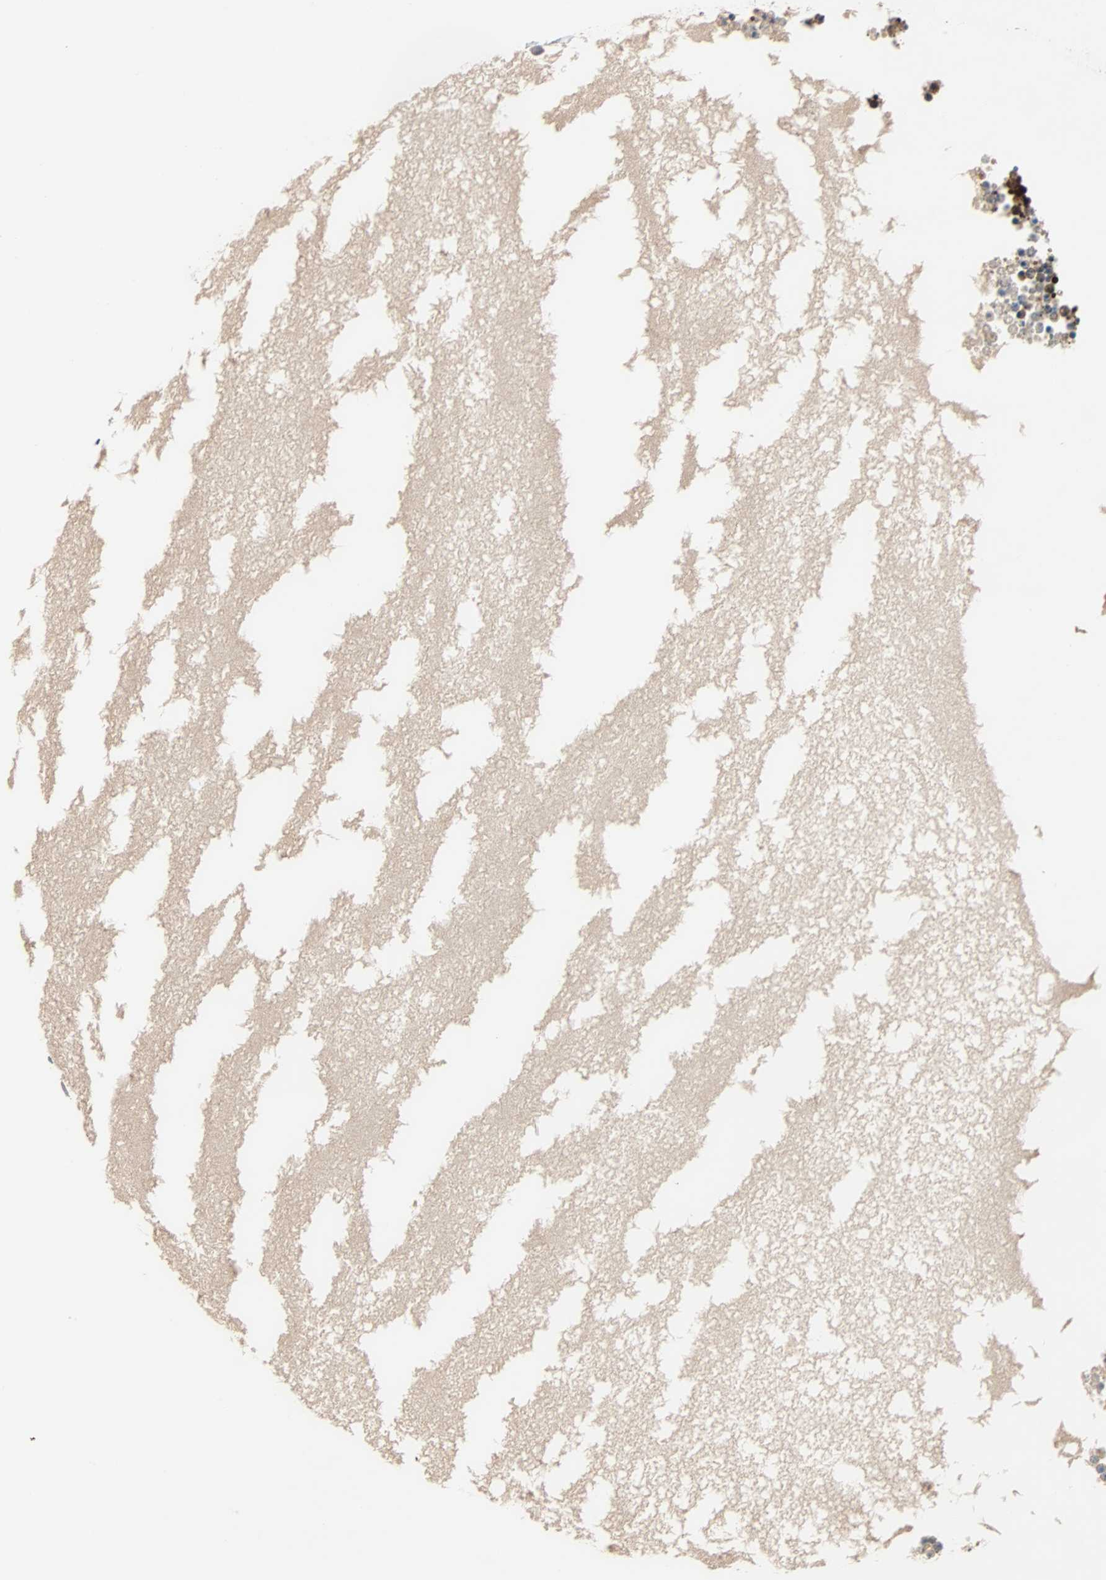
{"staining": {"intensity": "weak", "quantity": ">75%", "location": "cytoplasmic/membranous"}, "tissue": "ovary", "cell_type": "Ovarian stroma cells", "image_type": "normal", "snomed": [{"axis": "morphology", "description": "Normal tissue, NOS"}, {"axis": "topography", "description": "Ovary"}], "caption": "IHC of normal ovary reveals low levels of weak cytoplasmic/membranous staining in approximately >75% of ovarian stroma cells. The protein of interest is stained brown, and the nuclei are stained in blue (DAB IHC with brightfield microscopy, high magnification).", "gene": "TNFRSF12A", "patient": {"sex": "female", "age": 35}}